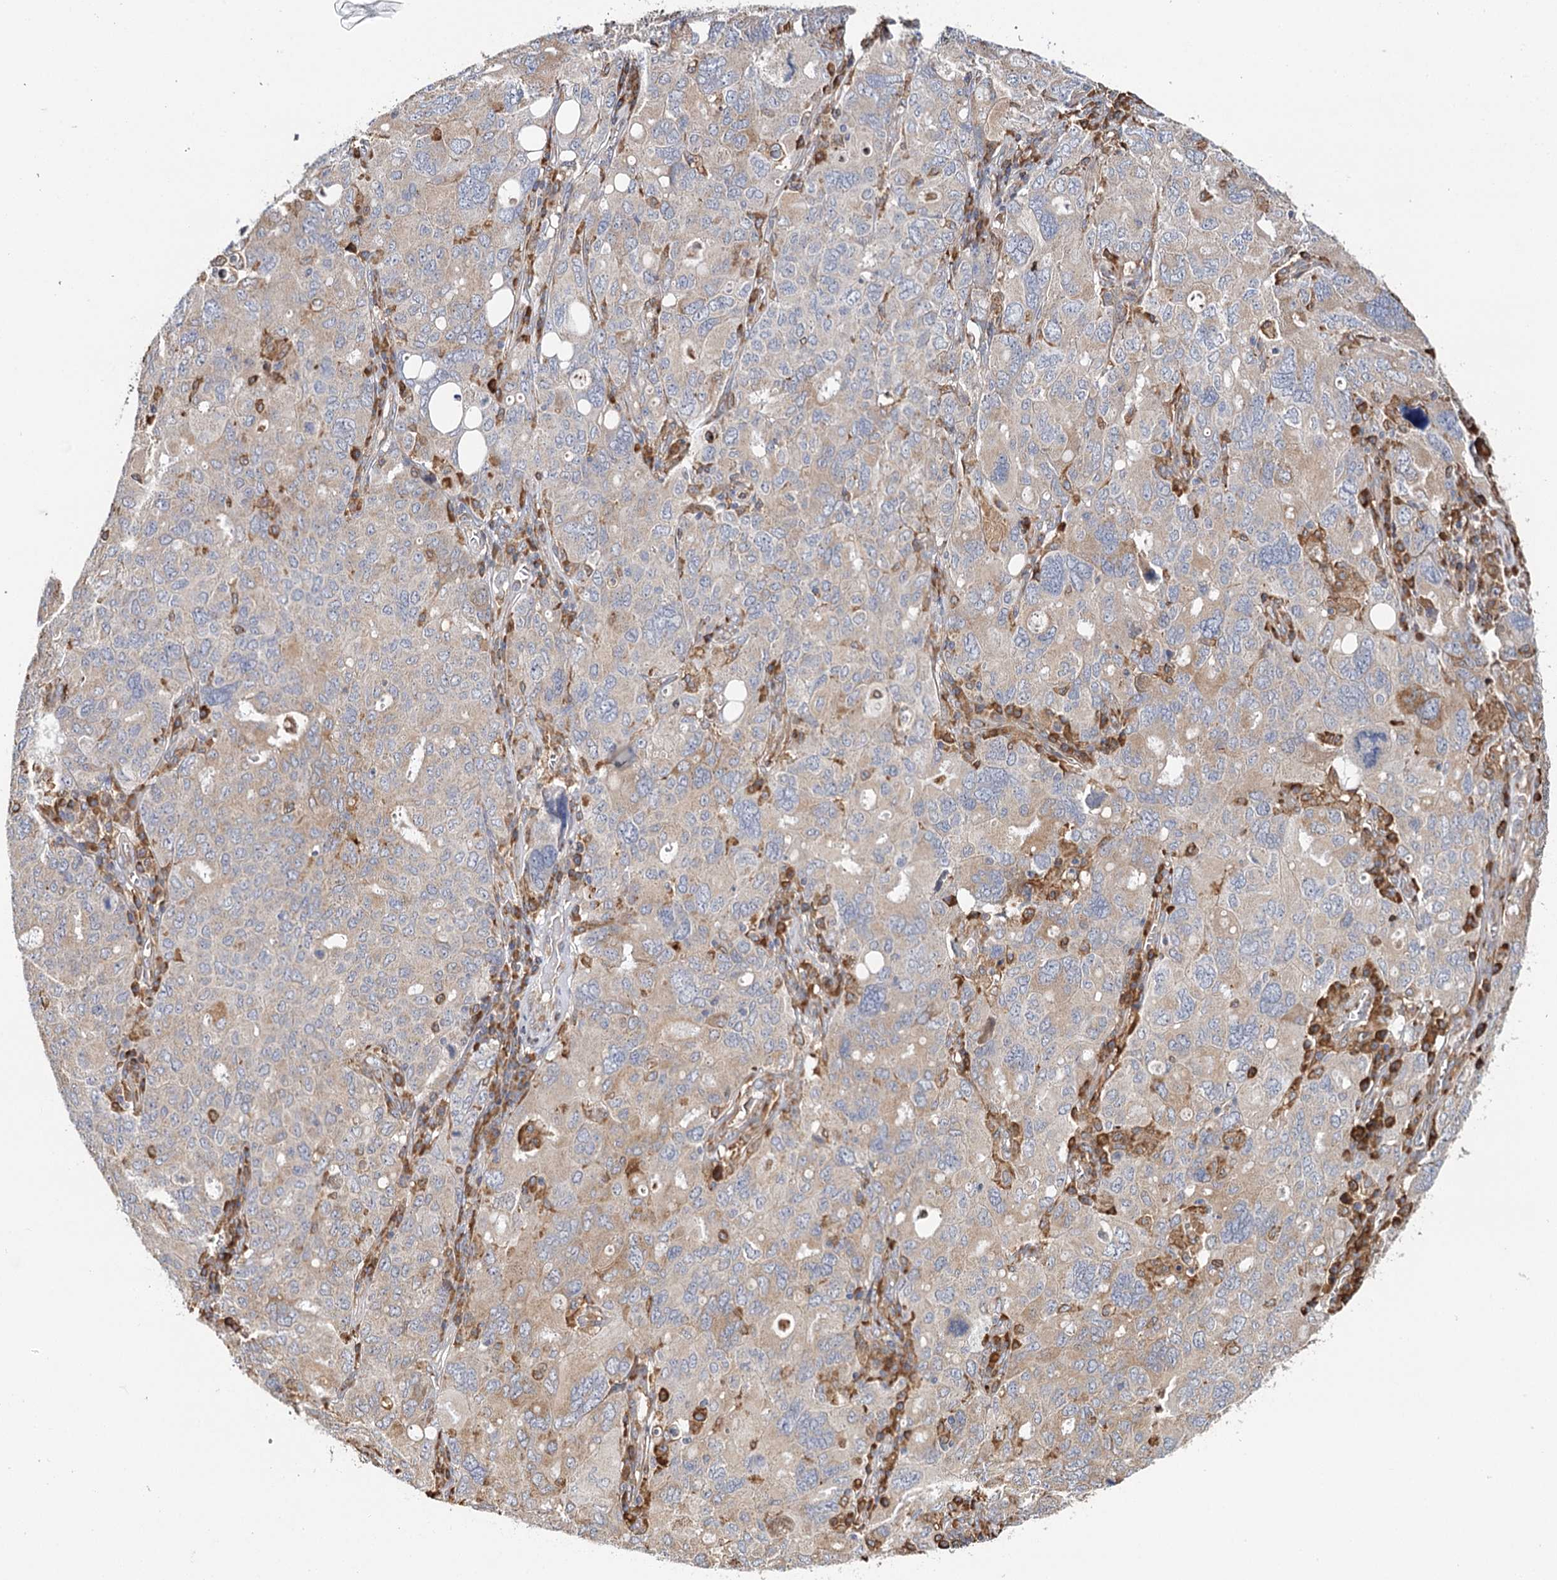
{"staining": {"intensity": "negative", "quantity": "none", "location": "none"}, "tissue": "ovarian cancer", "cell_type": "Tumor cells", "image_type": "cancer", "snomed": [{"axis": "morphology", "description": "Carcinoma, endometroid"}, {"axis": "topography", "description": "Ovary"}], "caption": "Immunohistochemistry (IHC) micrograph of ovarian endometroid carcinoma stained for a protein (brown), which shows no expression in tumor cells.", "gene": "VEGFA", "patient": {"sex": "female", "age": 62}}